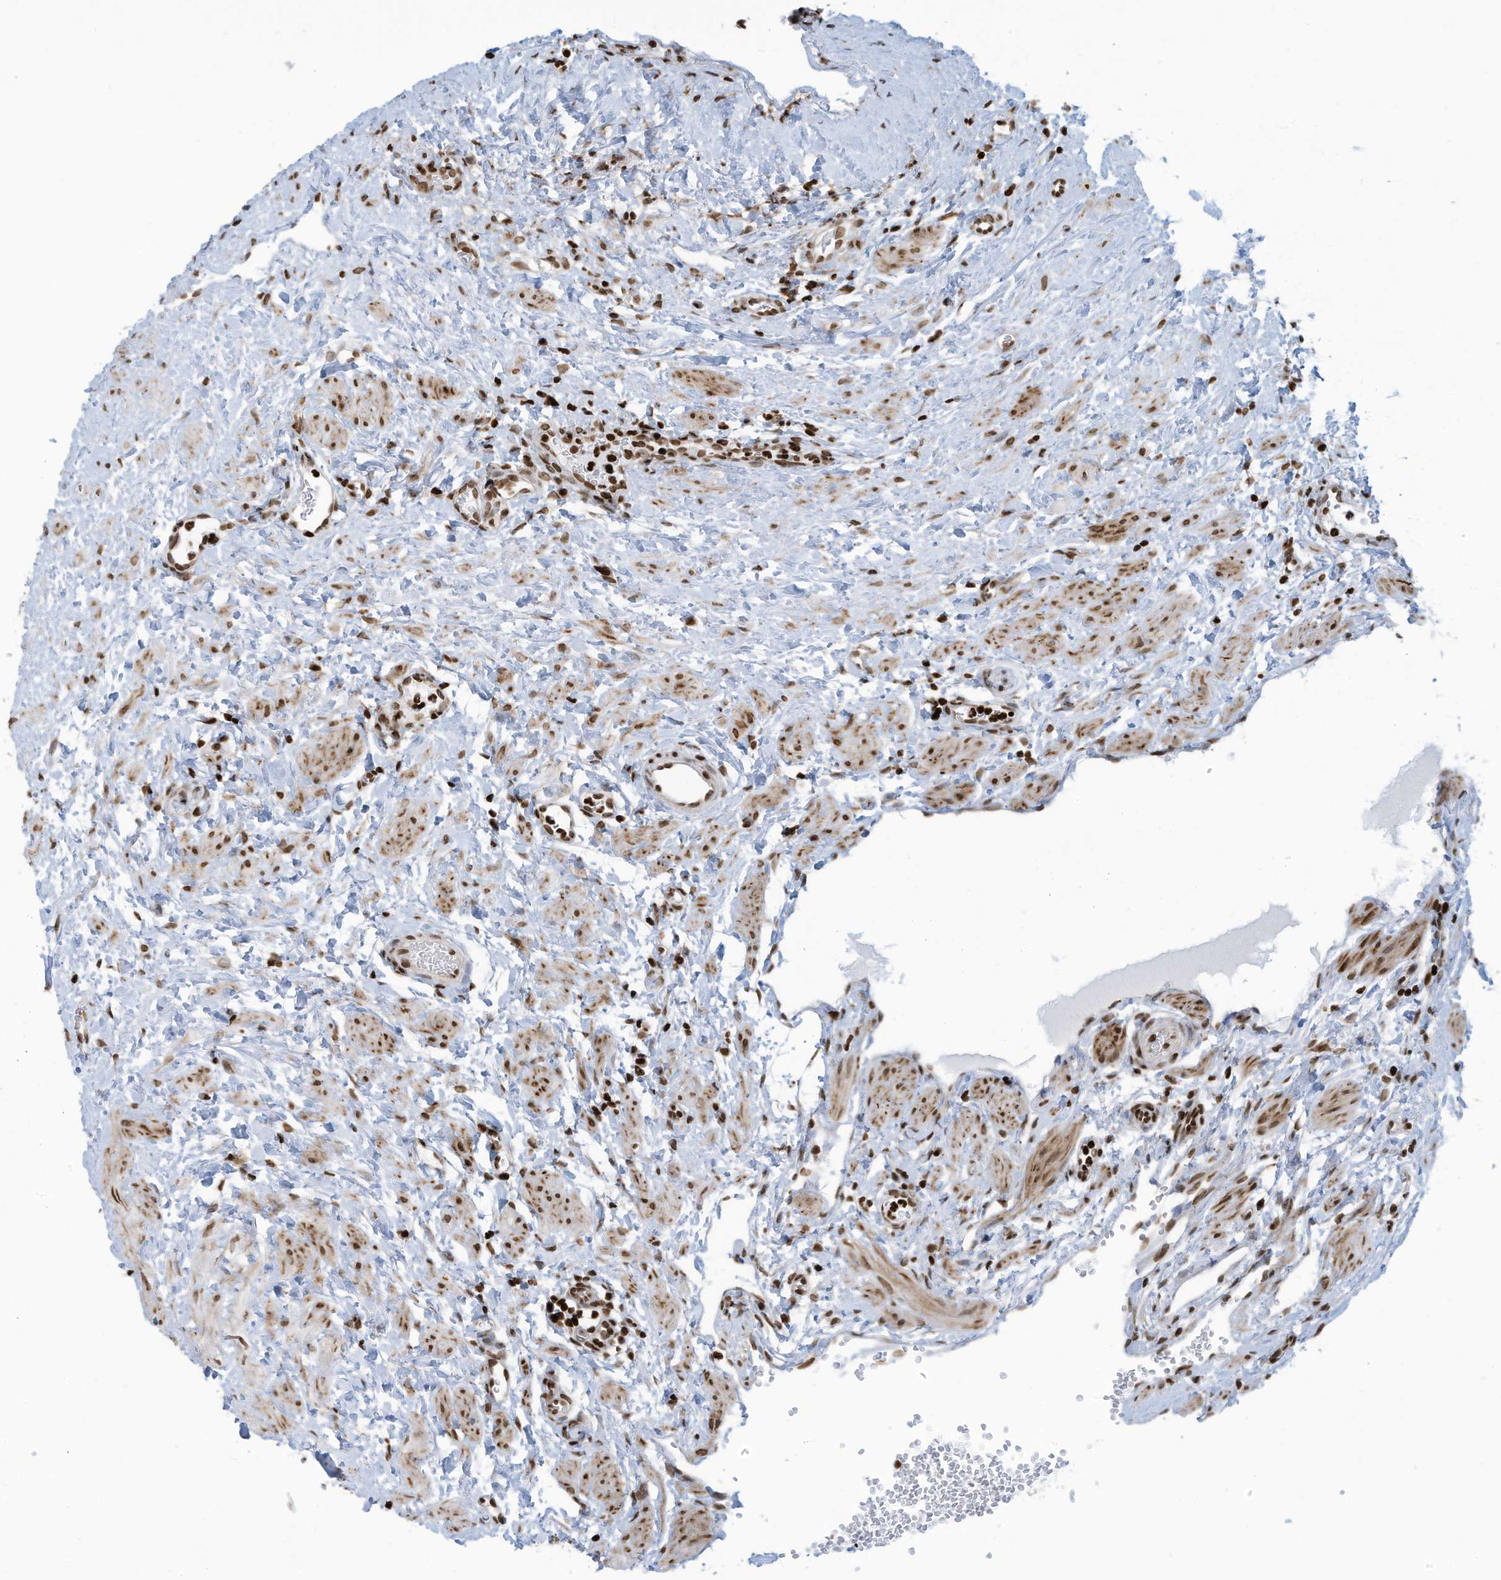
{"staining": {"intensity": "moderate", "quantity": ">75%", "location": "nuclear"}, "tissue": "ovary", "cell_type": "Ovarian stroma cells", "image_type": "normal", "snomed": [{"axis": "morphology", "description": "Normal tissue, NOS"}, {"axis": "morphology", "description": "Cyst, NOS"}, {"axis": "topography", "description": "Ovary"}], "caption": "Ovarian stroma cells demonstrate medium levels of moderate nuclear expression in about >75% of cells in unremarkable ovary.", "gene": "ADI1", "patient": {"sex": "female", "age": 33}}